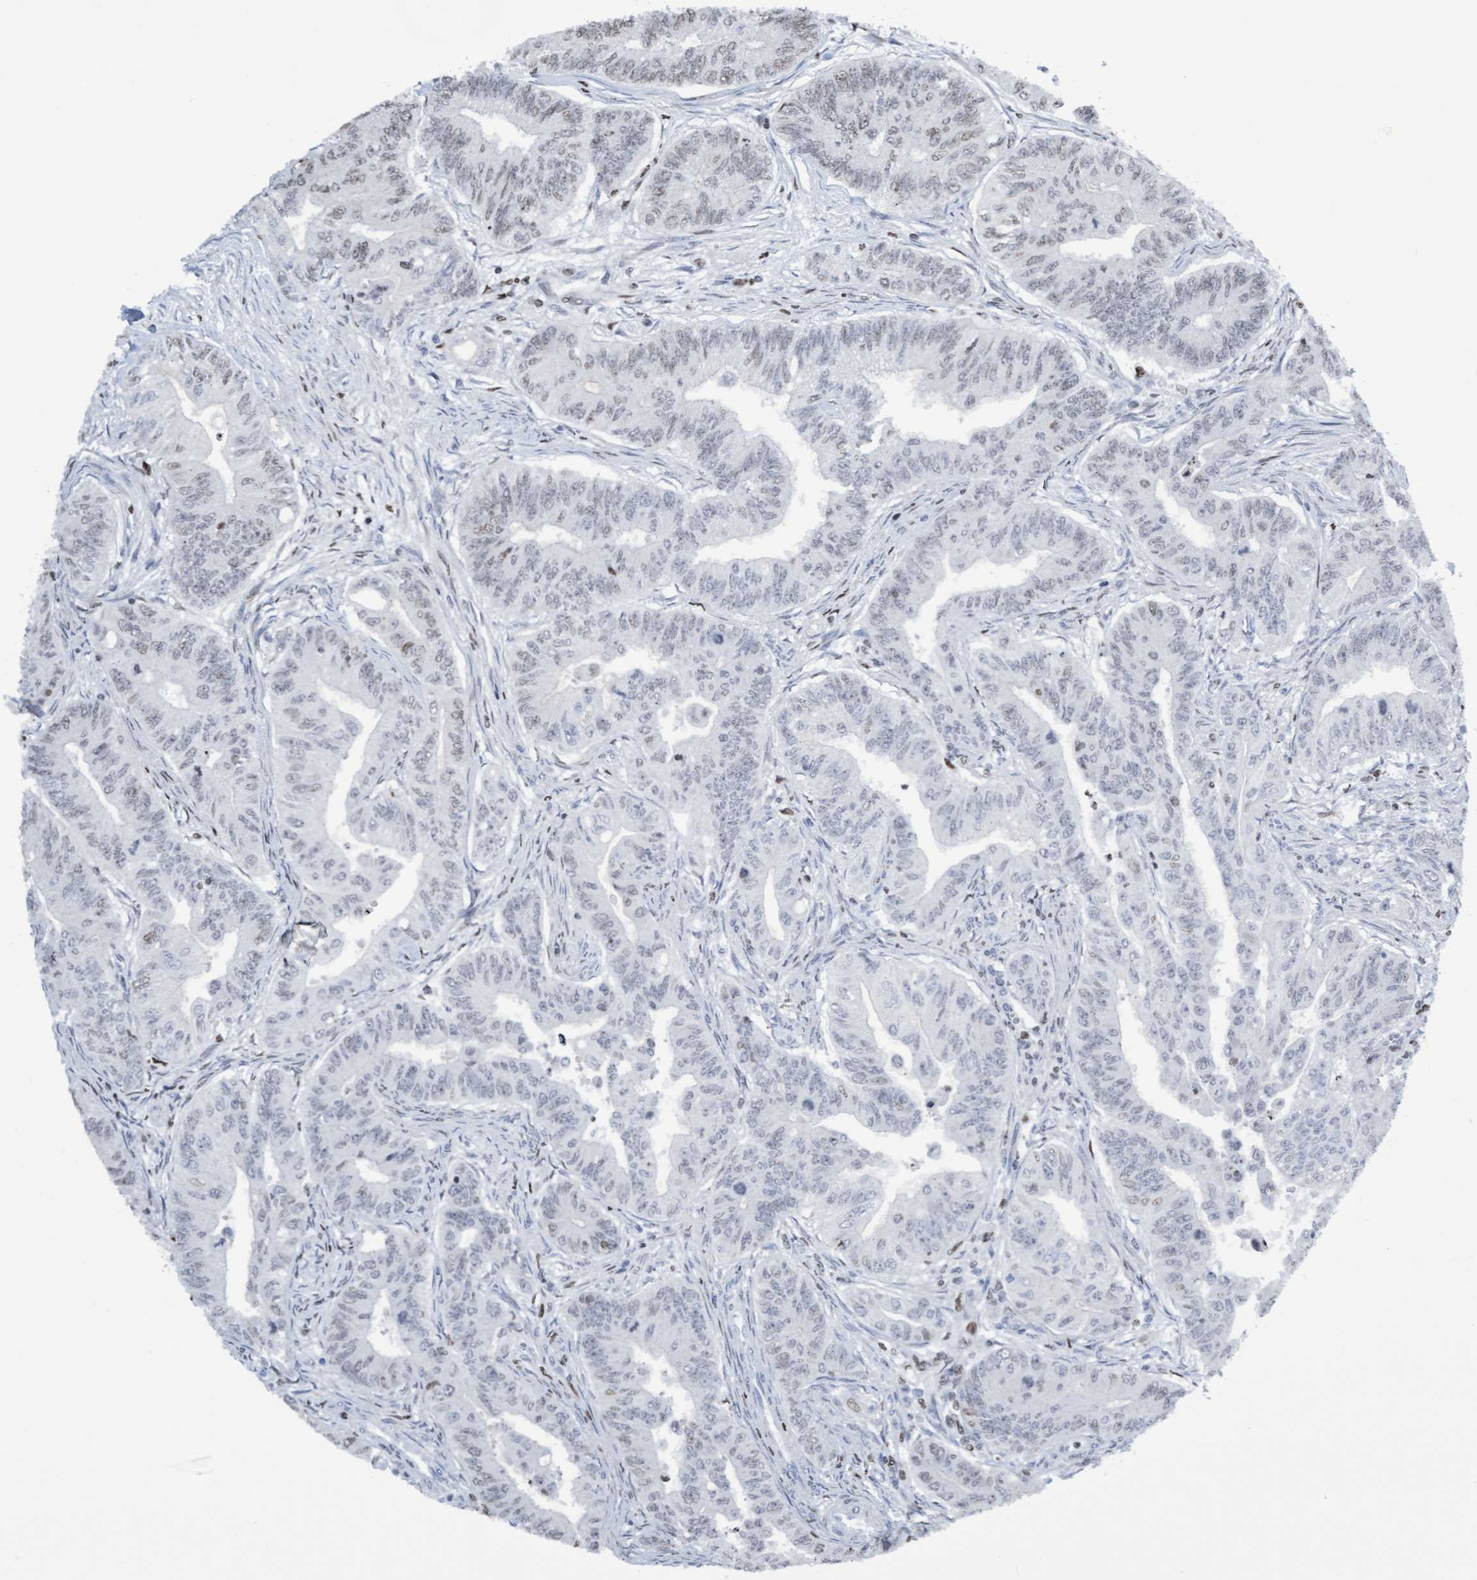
{"staining": {"intensity": "weak", "quantity": "<25%", "location": "nuclear"}, "tissue": "colorectal cancer", "cell_type": "Tumor cells", "image_type": "cancer", "snomed": [{"axis": "morphology", "description": "Adenoma, NOS"}, {"axis": "morphology", "description": "Adenocarcinoma, NOS"}, {"axis": "topography", "description": "Colon"}], "caption": "An immunohistochemistry (IHC) photomicrograph of colorectal adenocarcinoma is shown. There is no staining in tumor cells of colorectal adenocarcinoma.", "gene": "CBX2", "patient": {"sex": "male", "age": 79}}